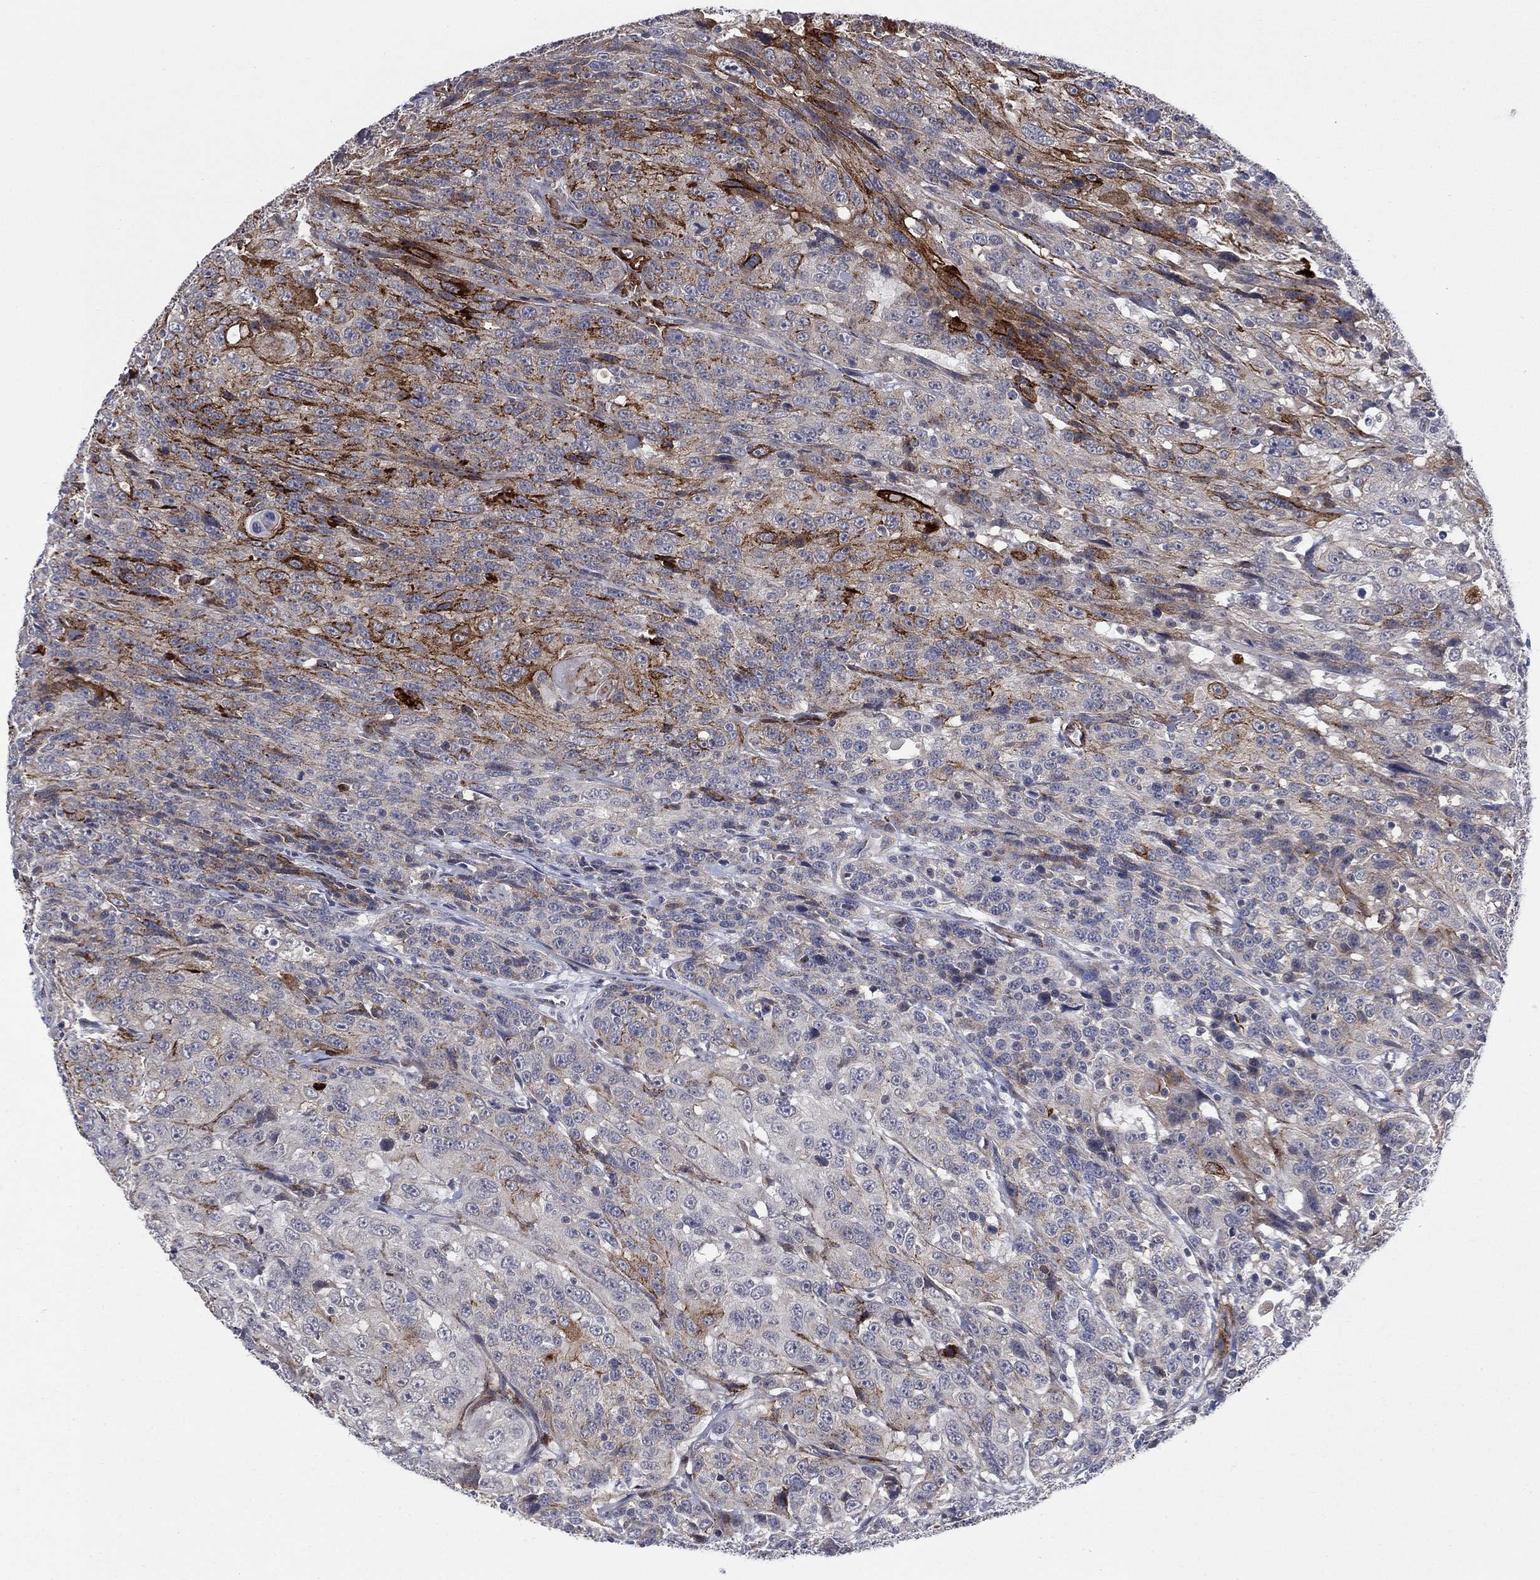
{"staining": {"intensity": "strong", "quantity": "<25%", "location": "cytoplasmic/membranous"}, "tissue": "urothelial cancer", "cell_type": "Tumor cells", "image_type": "cancer", "snomed": [{"axis": "morphology", "description": "Urothelial carcinoma, NOS"}, {"axis": "morphology", "description": "Urothelial carcinoma, High grade"}, {"axis": "topography", "description": "Urinary bladder"}], "caption": "This image displays immunohistochemistry (IHC) staining of high-grade urothelial carcinoma, with medium strong cytoplasmic/membranous positivity in approximately <25% of tumor cells.", "gene": "SDC1", "patient": {"sex": "female", "age": 73}}